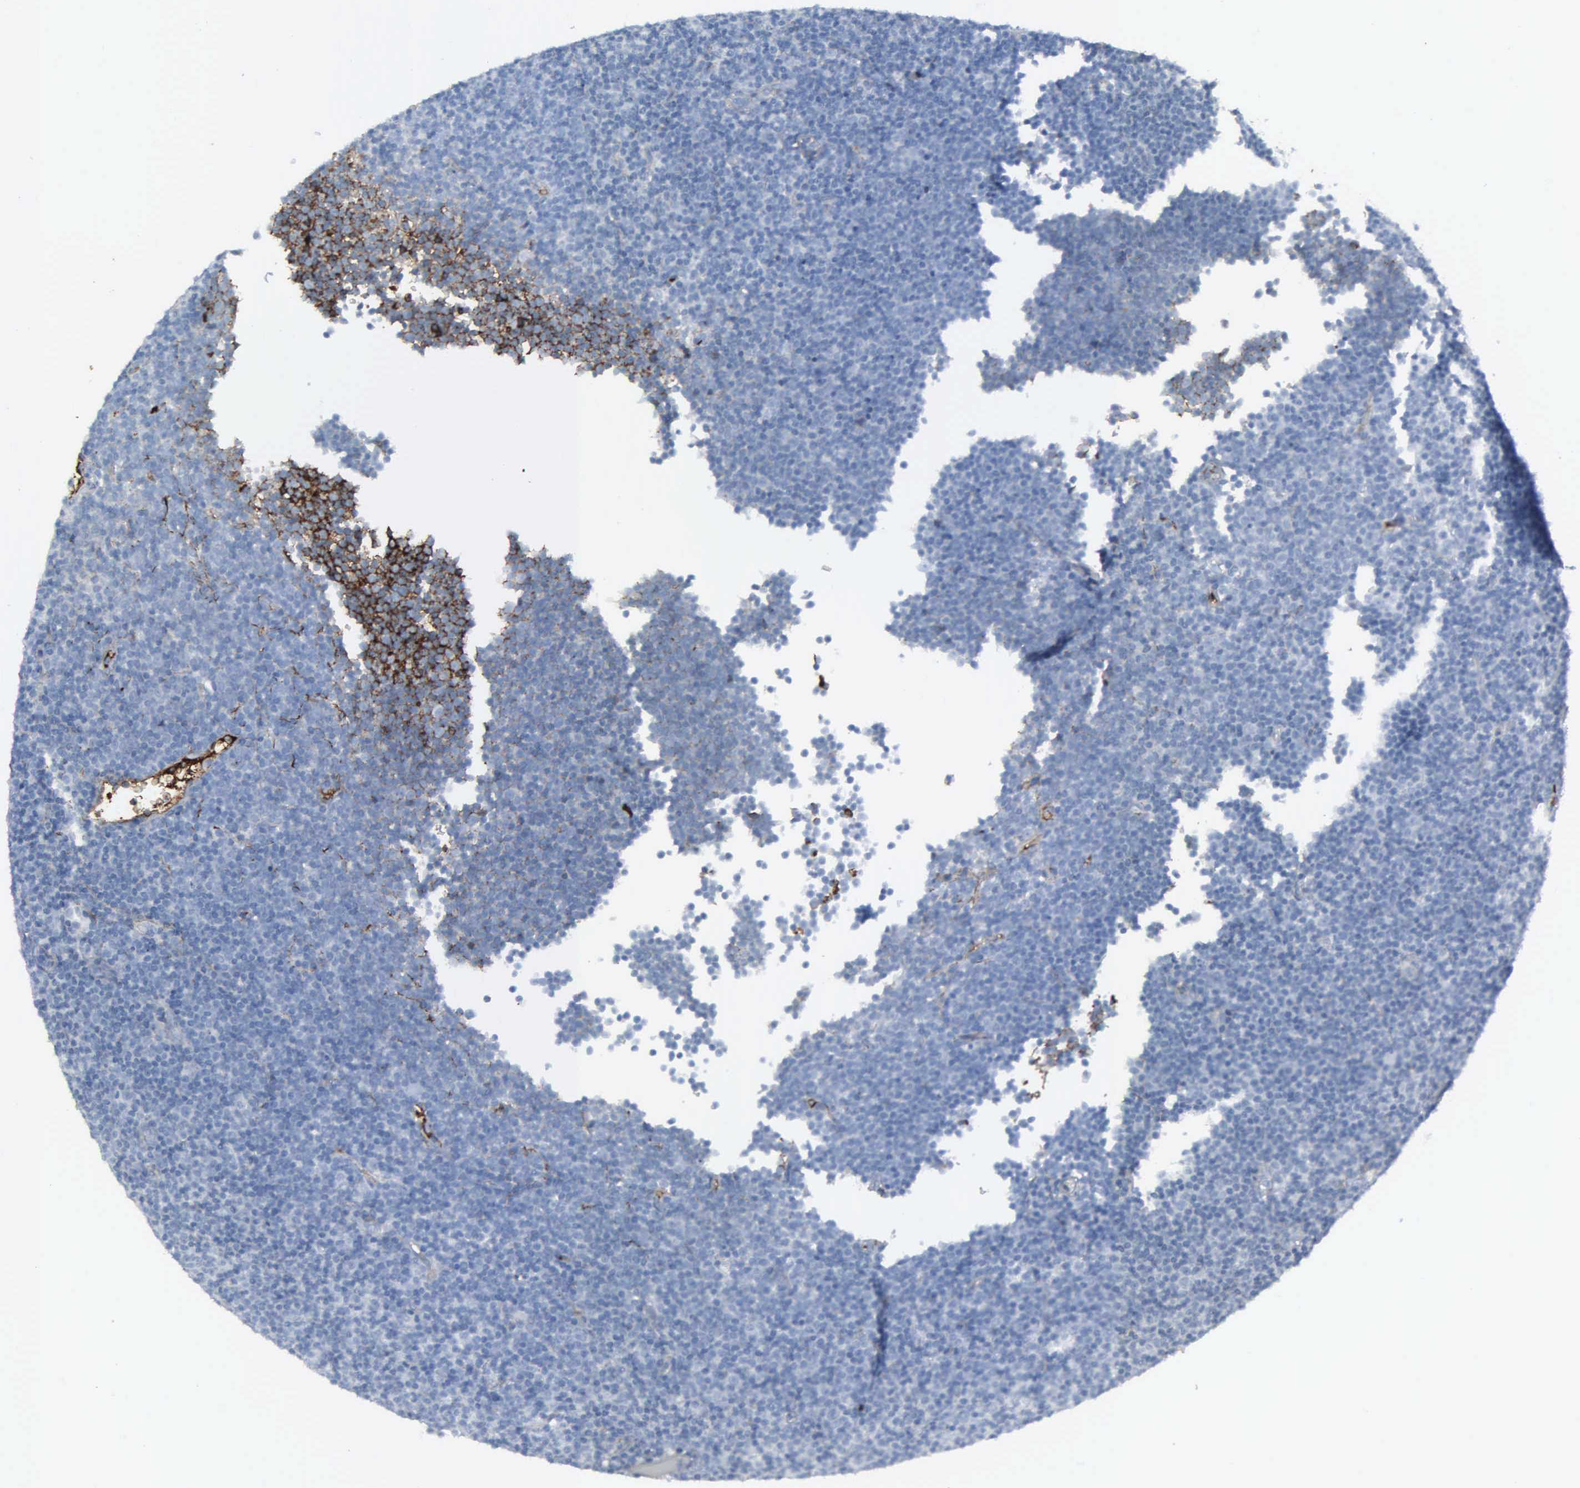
{"staining": {"intensity": "moderate", "quantity": "<25%", "location": "cytoplasmic/membranous"}, "tissue": "lymphoma", "cell_type": "Tumor cells", "image_type": "cancer", "snomed": [{"axis": "morphology", "description": "Malignant lymphoma, non-Hodgkin's type, Low grade"}, {"axis": "topography", "description": "Lymph node"}], "caption": "An image showing moderate cytoplasmic/membranous staining in about <25% of tumor cells in lymphoma, as visualized by brown immunohistochemical staining.", "gene": "FN1", "patient": {"sex": "male", "age": 57}}